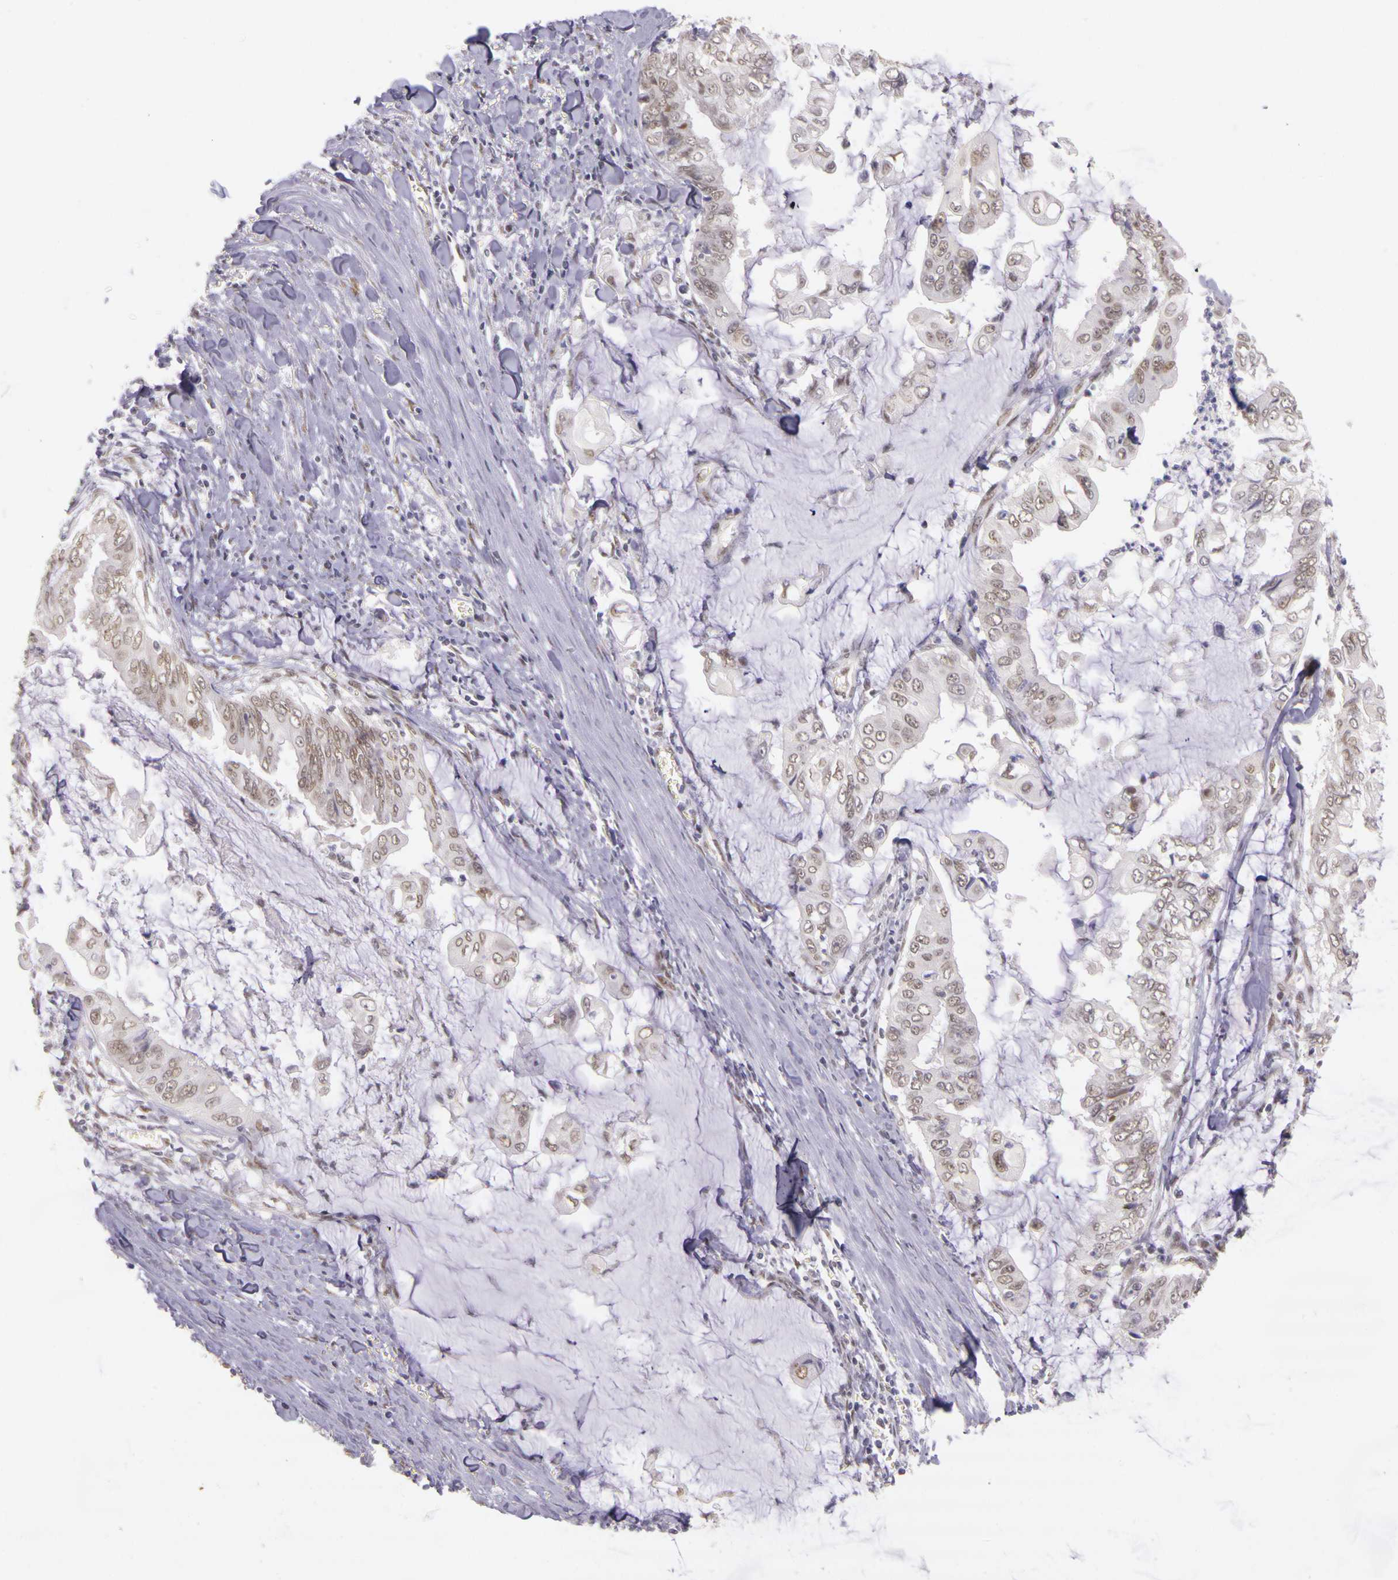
{"staining": {"intensity": "weak", "quantity": ">75%", "location": "nuclear"}, "tissue": "stomach cancer", "cell_type": "Tumor cells", "image_type": "cancer", "snomed": [{"axis": "morphology", "description": "Adenocarcinoma, NOS"}, {"axis": "topography", "description": "Stomach, upper"}], "caption": "This micrograph exhibits immunohistochemistry (IHC) staining of human stomach cancer, with low weak nuclear expression in approximately >75% of tumor cells.", "gene": "WDR13", "patient": {"sex": "male", "age": 80}}